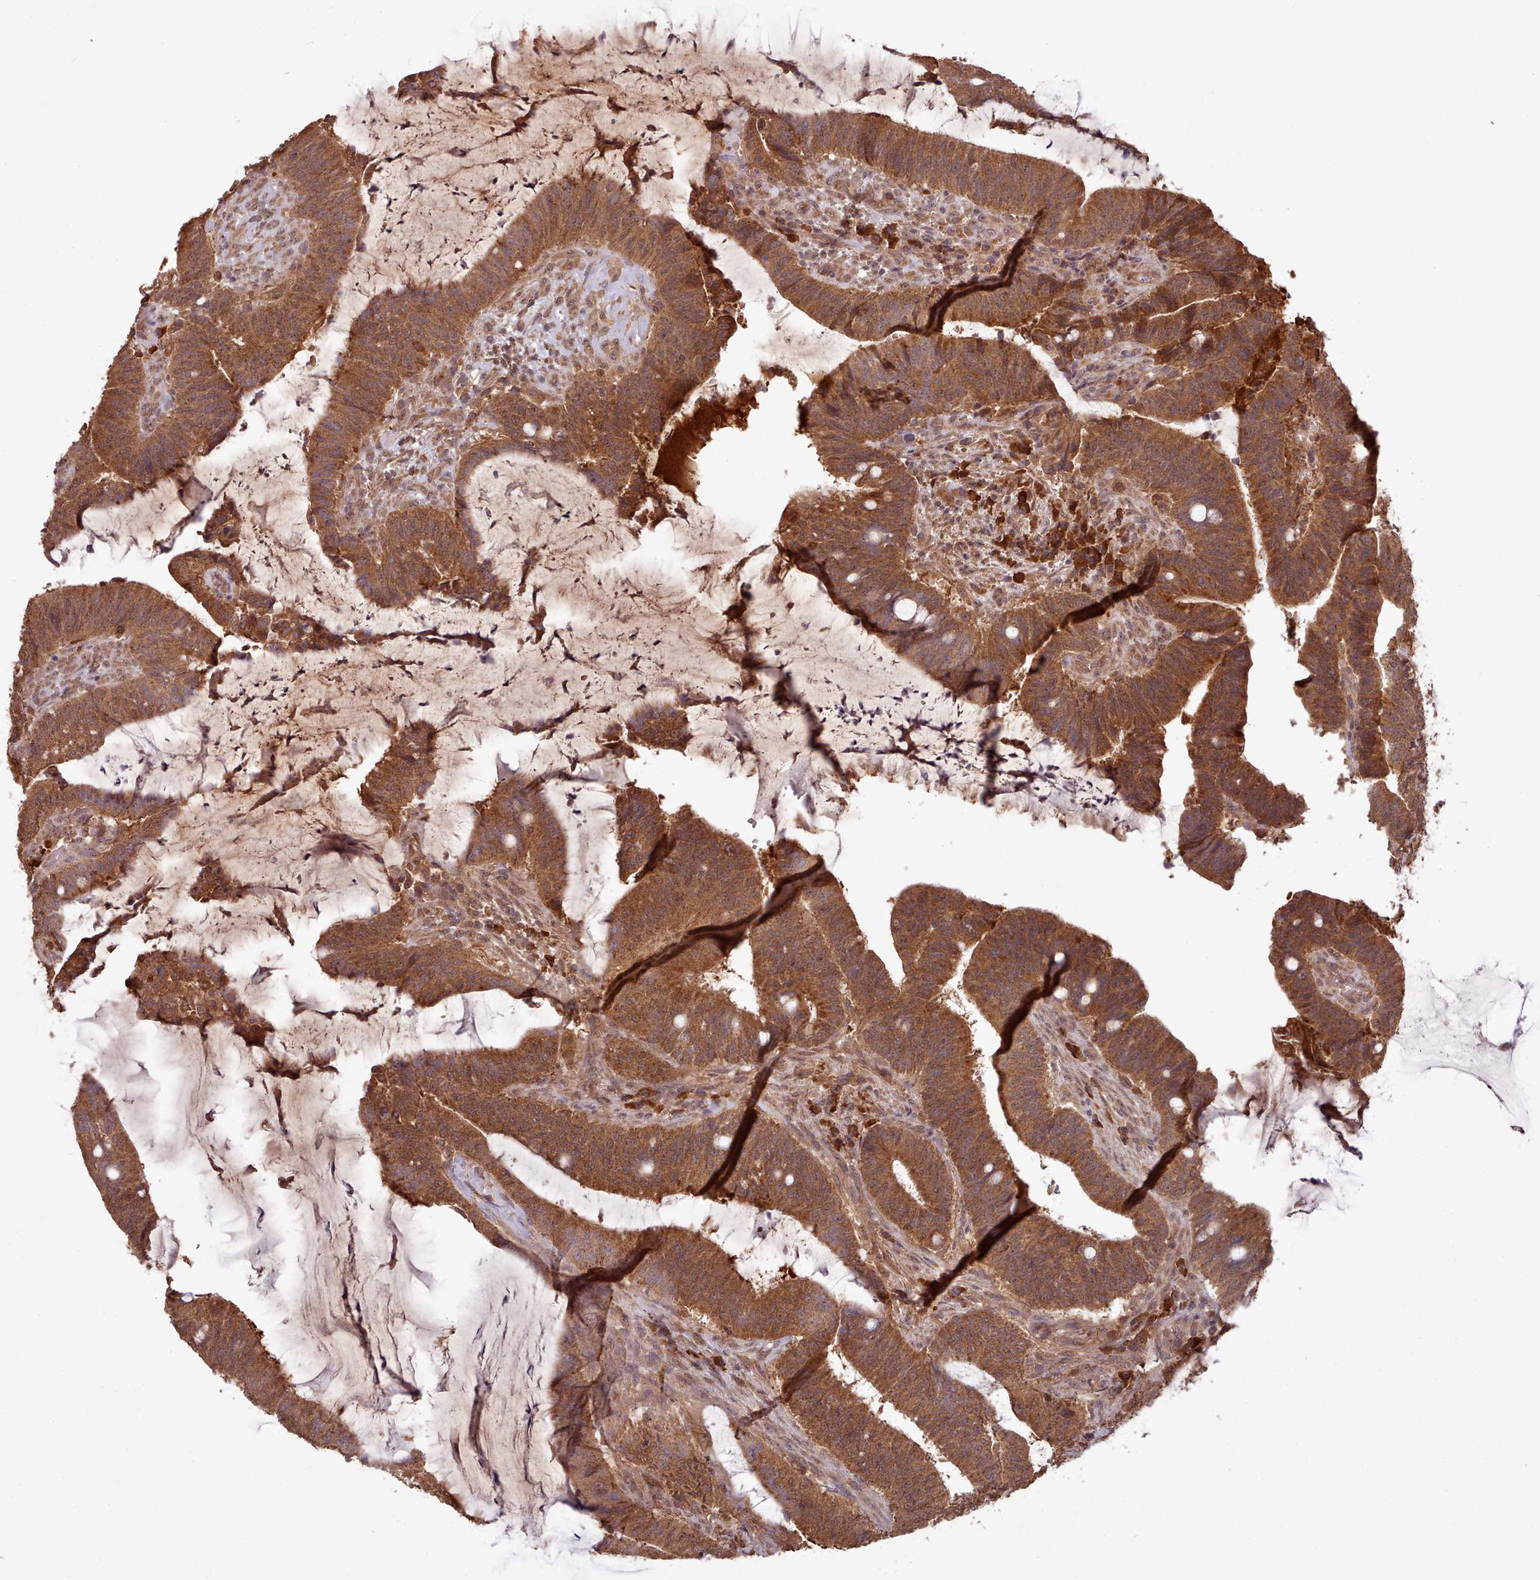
{"staining": {"intensity": "strong", "quantity": ">75%", "location": "cytoplasmic/membranous"}, "tissue": "colorectal cancer", "cell_type": "Tumor cells", "image_type": "cancer", "snomed": [{"axis": "morphology", "description": "Adenocarcinoma, NOS"}, {"axis": "topography", "description": "Colon"}], "caption": "DAB (3,3'-diaminobenzidine) immunohistochemical staining of human colorectal cancer shows strong cytoplasmic/membranous protein staining in about >75% of tumor cells. (IHC, brightfield microscopy, high magnification).", "gene": "PIP4P1", "patient": {"sex": "female", "age": 43}}